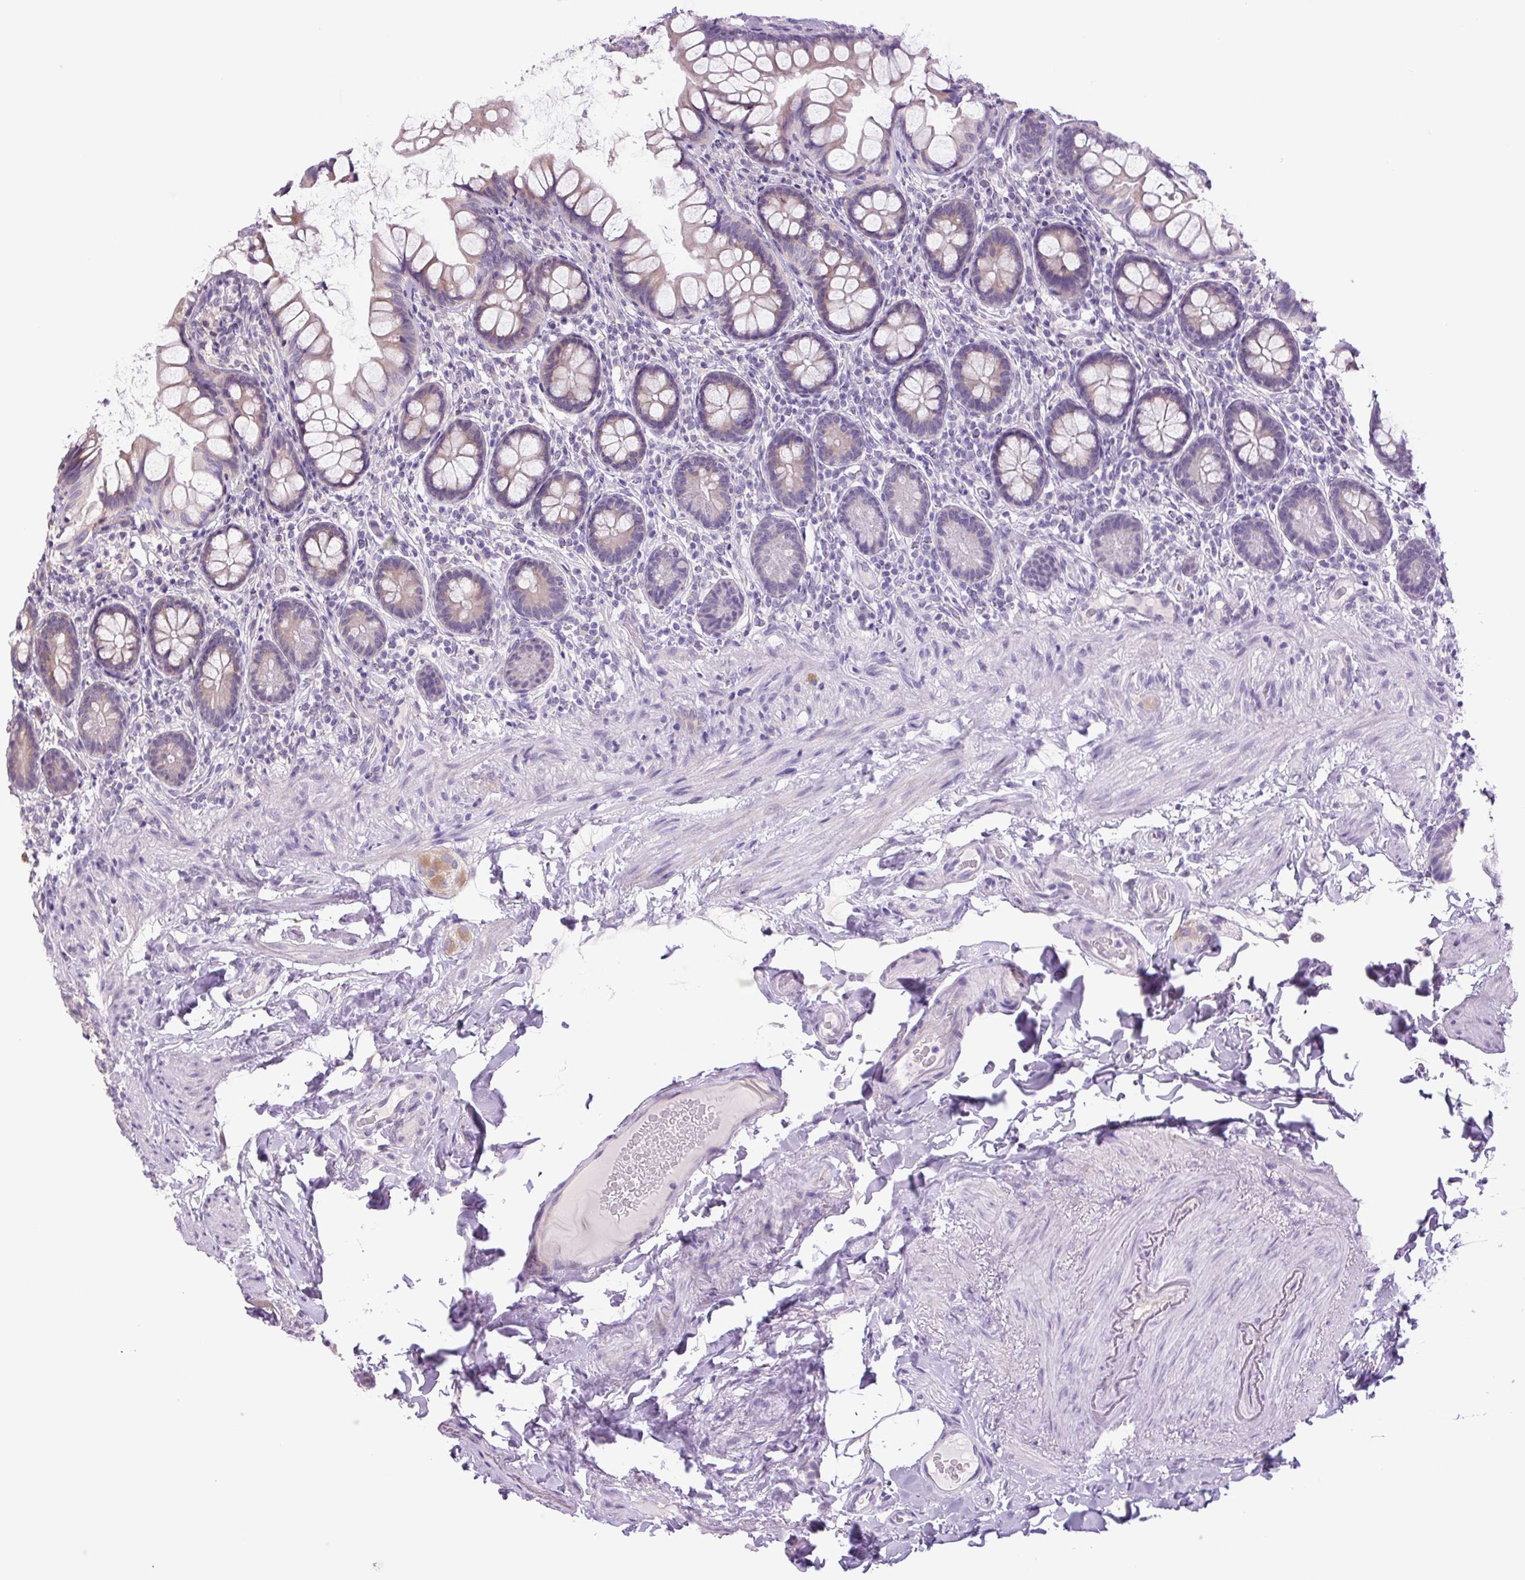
{"staining": {"intensity": "moderate", "quantity": "25%-75%", "location": "cytoplasmic/membranous"}, "tissue": "small intestine", "cell_type": "Glandular cells", "image_type": "normal", "snomed": [{"axis": "morphology", "description": "Normal tissue, NOS"}, {"axis": "topography", "description": "Small intestine"}], "caption": "Protein positivity by IHC reveals moderate cytoplasmic/membranous staining in approximately 25%-75% of glandular cells in normal small intestine.", "gene": "PLA2G4A", "patient": {"sex": "male", "age": 70}}